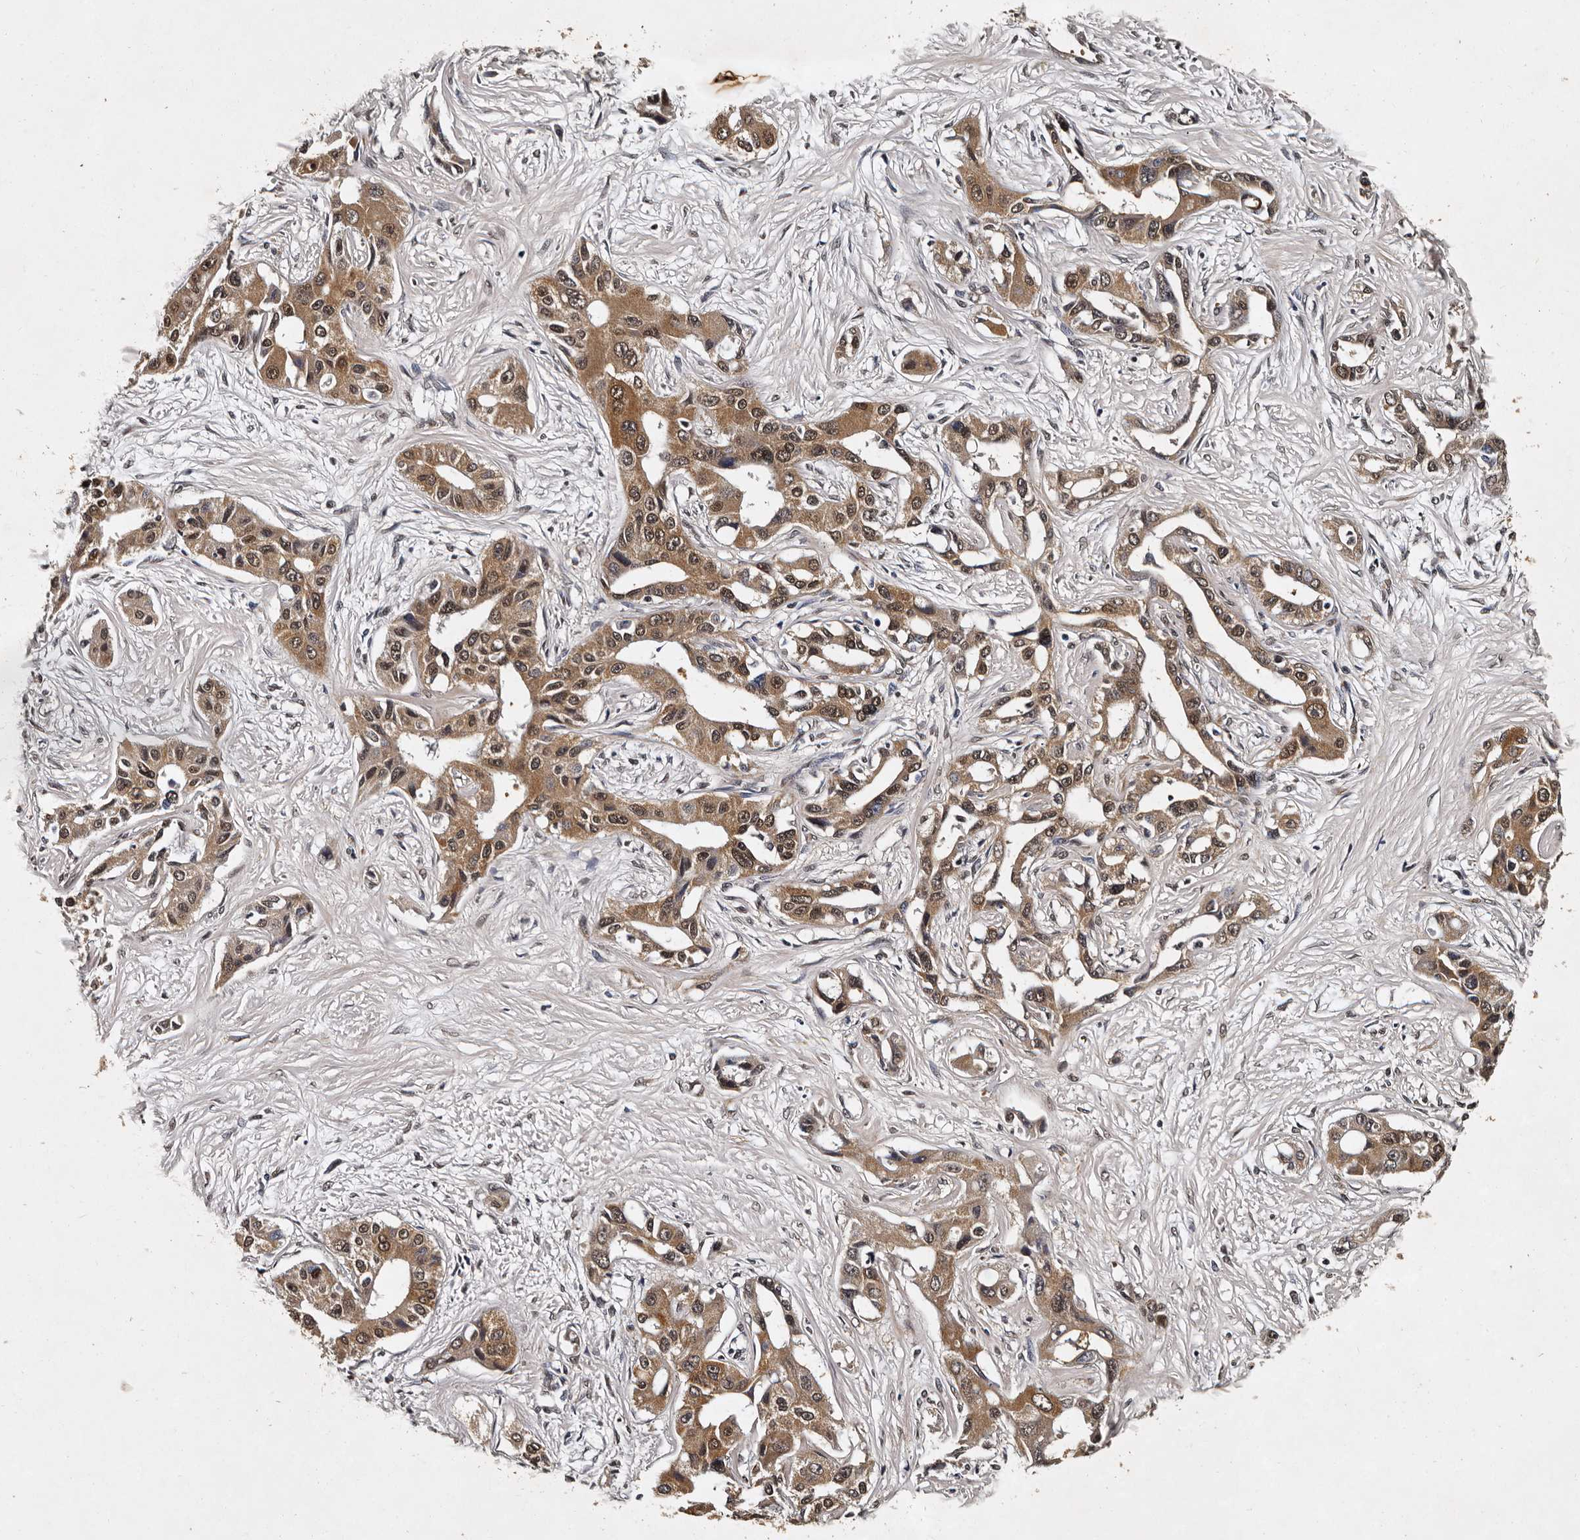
{"staining": {"intensity": "moderate", "quantity": "25%-75%", "location": "cytoplasmic/membranous,nuclear"}, "tissue": "liver cancer", "cell_type": "Tumor cells", "image_type": "cancer", "snomed": [{"axis": "morphology", "description": "Cholangiocarcinoma"}, {"axis": "topography", "description": "Liver"}], "caption": "Immunohistochemical staining of cholangiocarcinoma (liver) reveals medium levels of moderate cytoplasmic/membranous and nuclear positivity in about 25%-75% of tumor cells.", "gene": "CPNE3", "patient": {"sex": "male", "age": 59}}